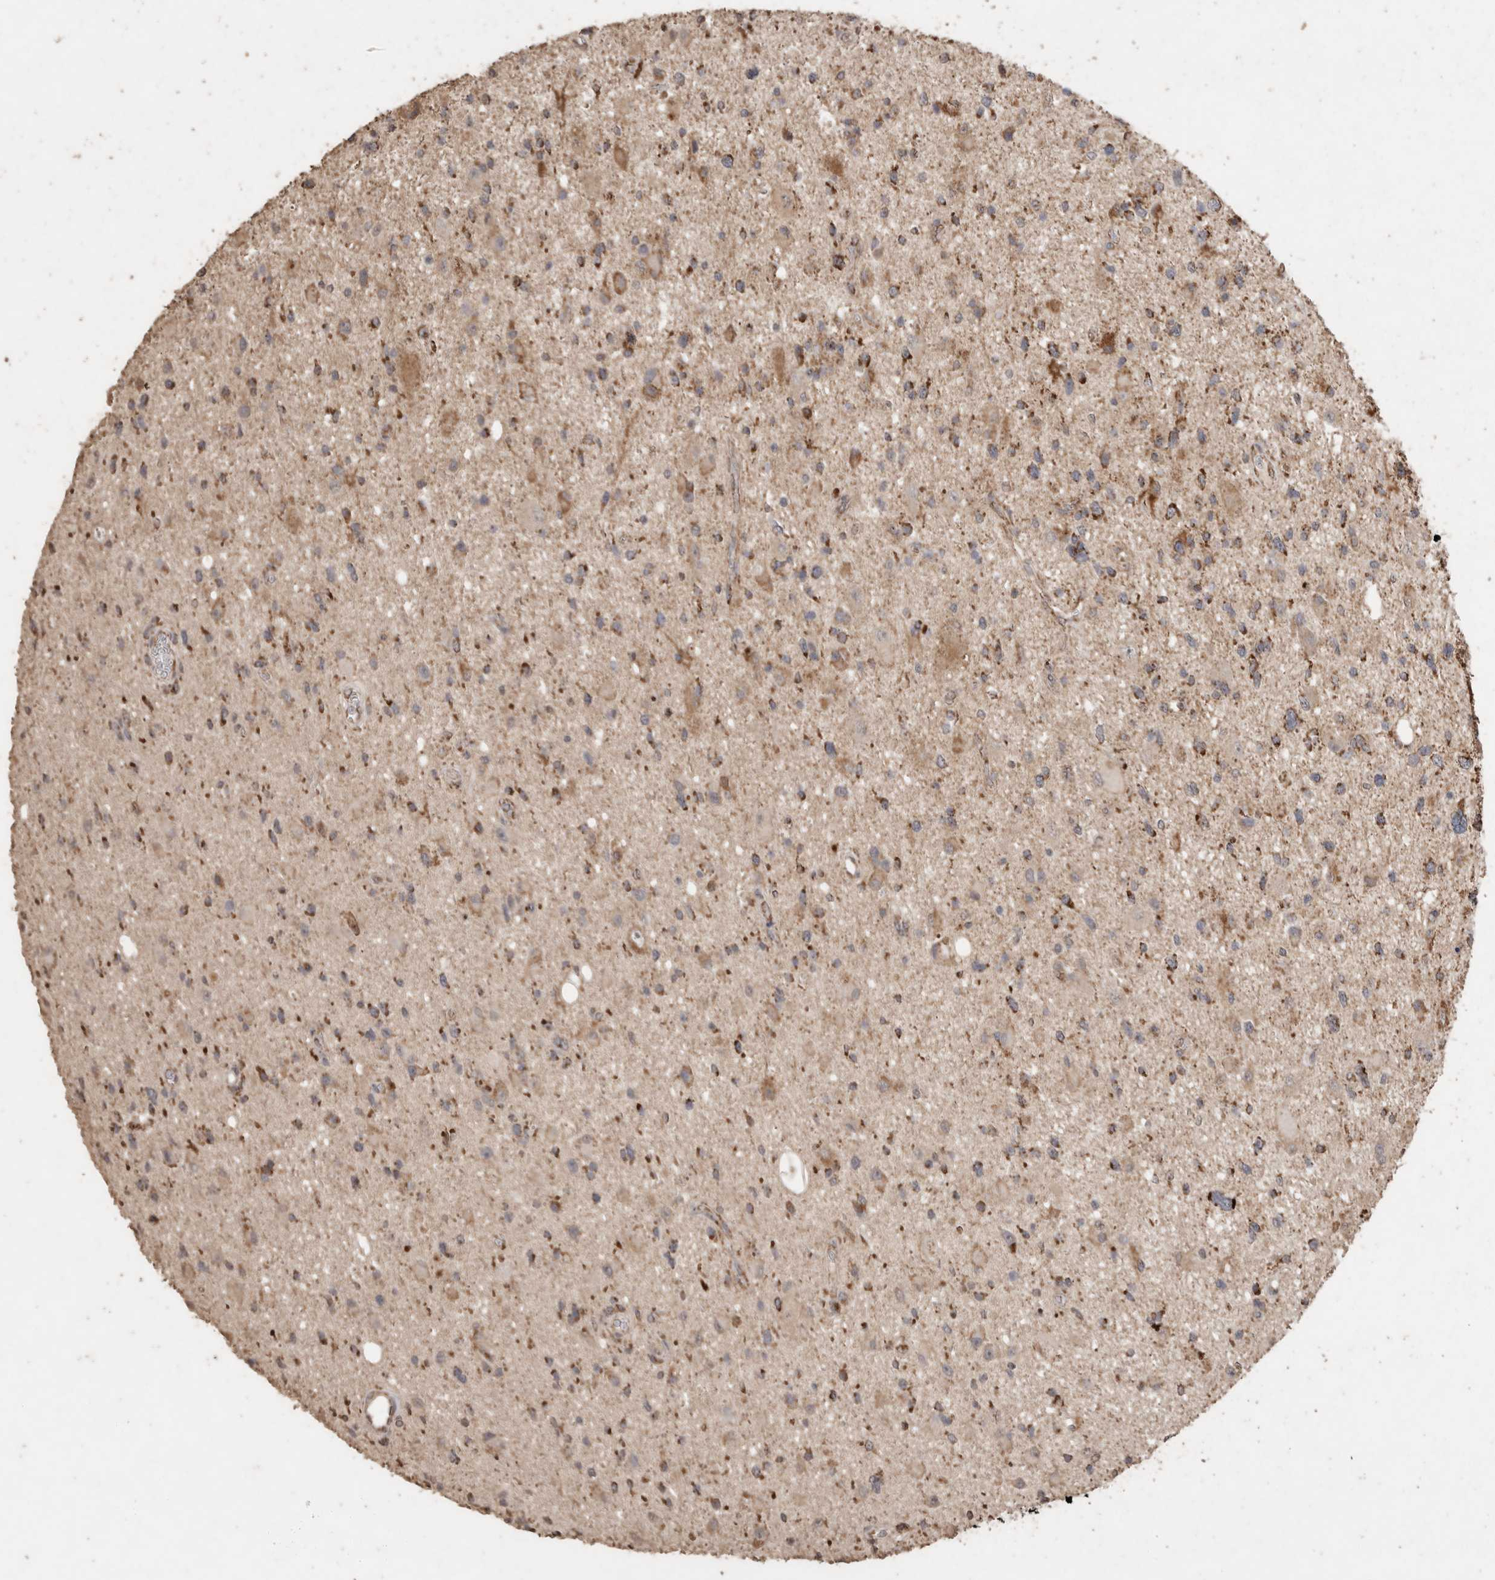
{"staining": {"intensity": "moderate", "quantity": ">75%", "location": "cytoplasmic/membranous"}, "tissue": "glioma", "cell_type": "Tumor cells", "image_type": "cancer", "snomed": [{"axis": "morphology", "description": "Glioma, malignant, High grade"}, {"axis": "topography", "description": "Brain"}], "caption": "Human glioma stained for a protein (brown) exhibits moderate cytoplasmic/membranous positive staining in approximately >75% of tumor cells.", "gene": "ACADM", "patient": {"sex": "male", "age": 33}}